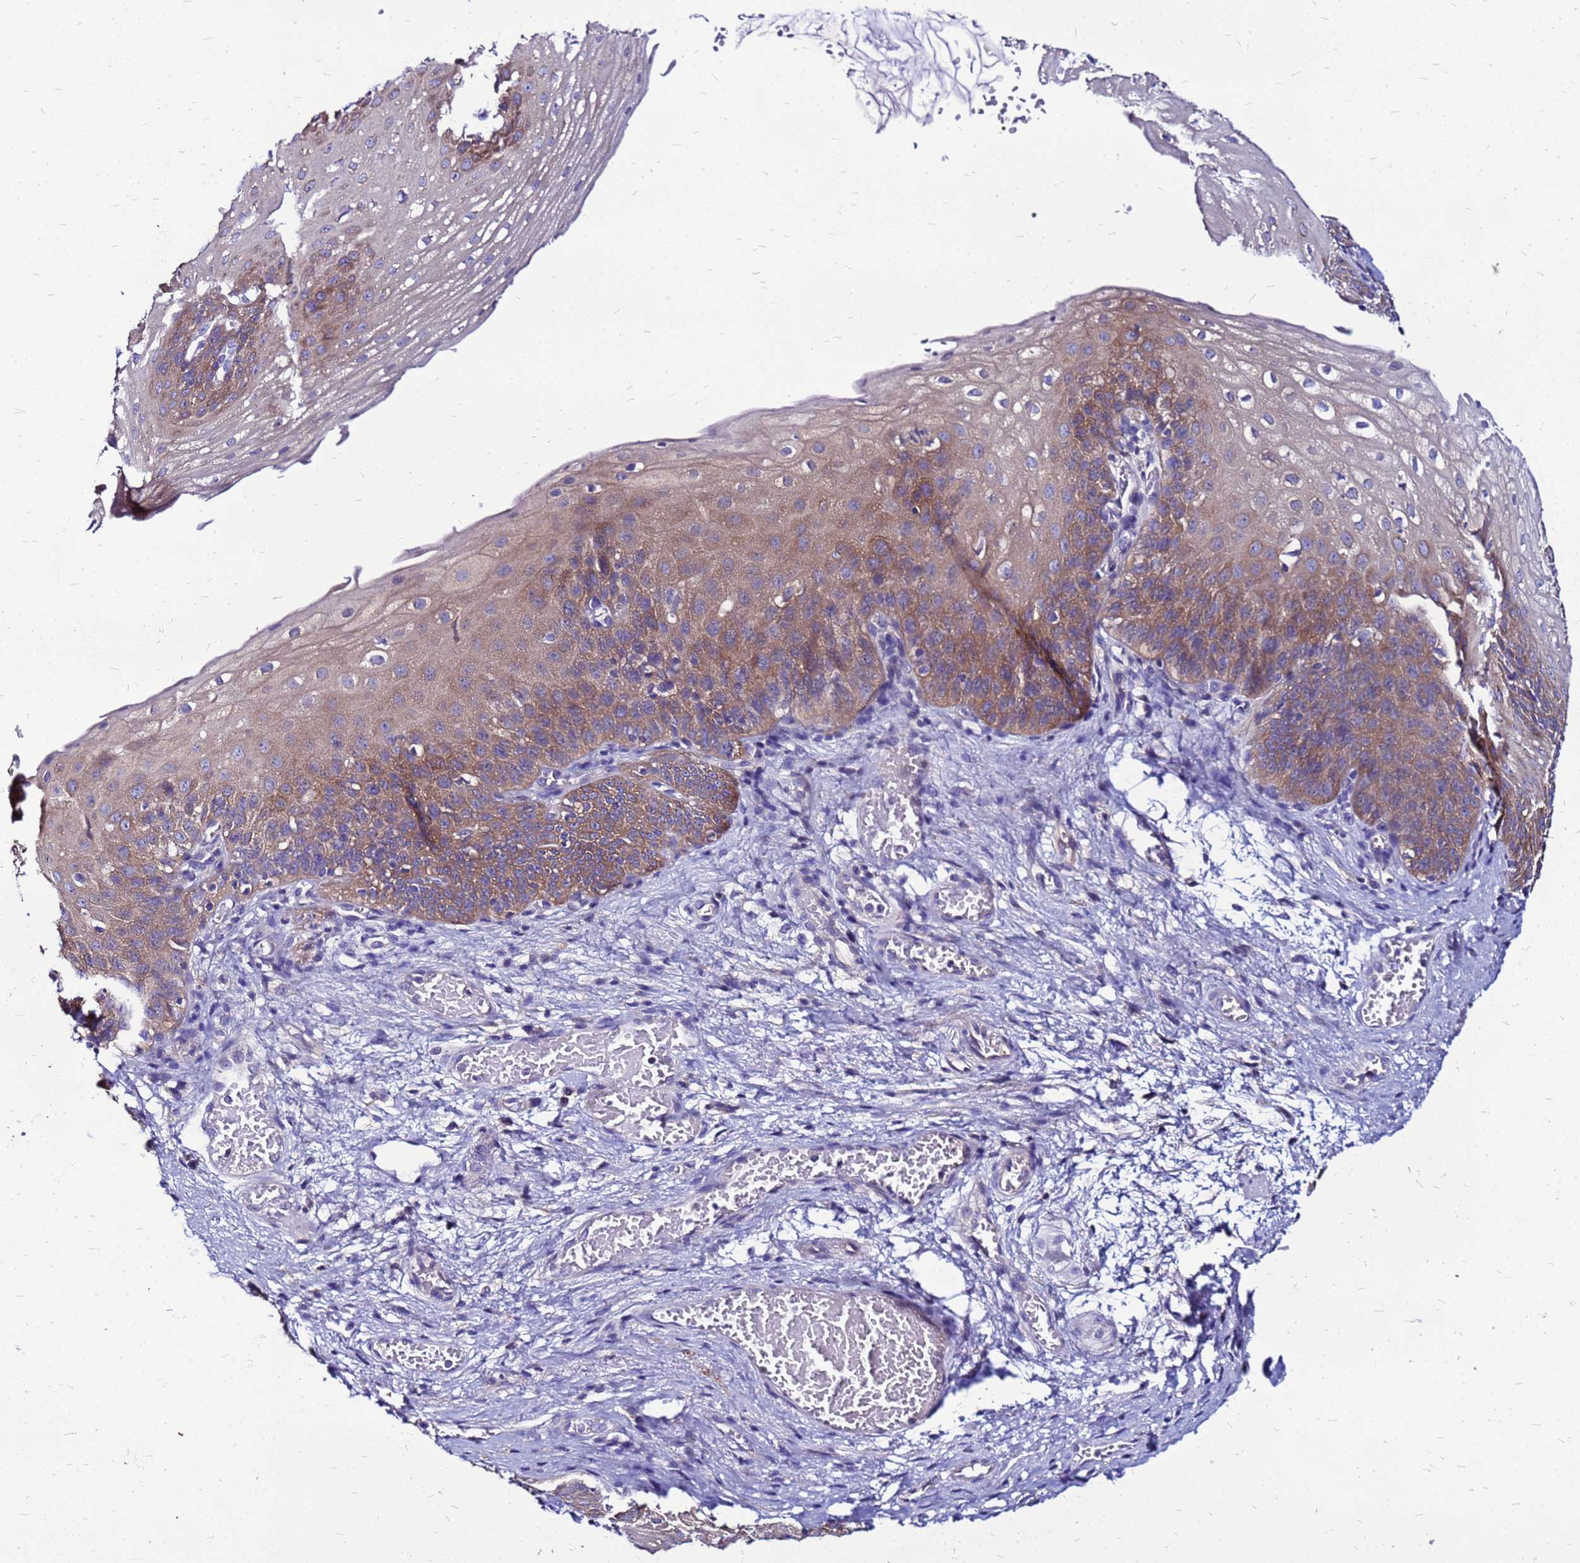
{"staining": {"intensity": "moderate", "quantity": ">75%", "location": "cytoplasmic/membranous"}, "tissue": "esophagus", "cell_type": "Squamous epithelial cells", "image_type": "normal", "snomed": [{"axis": "morphology", "description": "Normal tissue, NOS"}, {"axis": "topography", "description": "Esophagus"}], "caption": "Immunohistochemical staining of benign esophagus reveals >75% levels of moderate cytoplasmic/membranous protein staining in approximately >75% of squamous epithelial cells.", "gene": "ARHGEF35", "patient": {"sex": "male", "age": 71}}